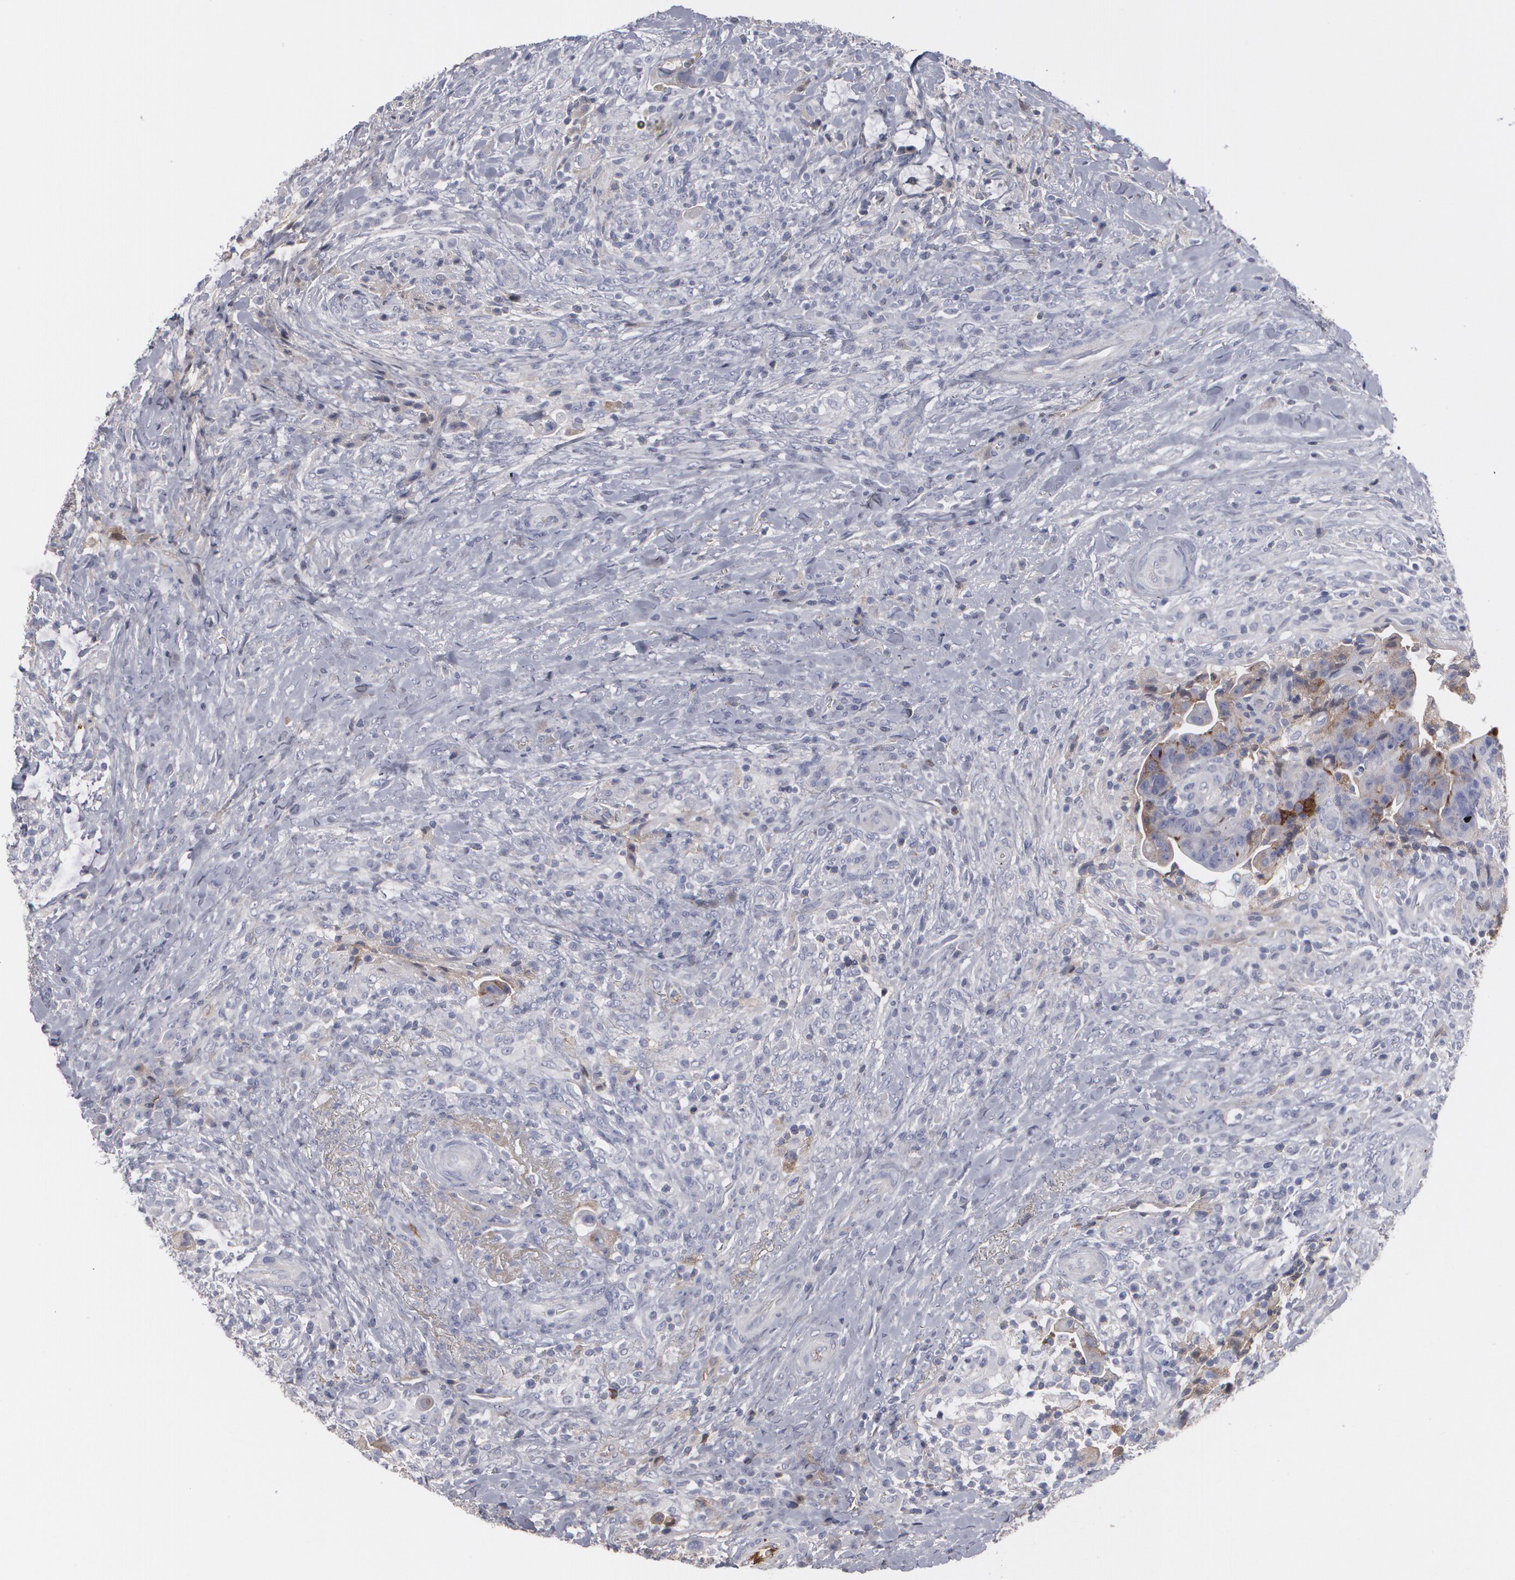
{"staining": {"intensity": "weak", "quantity": "<25%", "location": "cytoplasmic/membranous"}, "tissue": "colorectal cancer", "cell_type": "Tumor cells", "image_type": "cancer", "snomed": [{"axis": "morphology", "description": "Adenocarcinoma, NOS"}, {"axis": "topography", "description": "Rectum"}], "caption": "The immunohistochemistry (IHC) image has no significant expression in tumor cells of adenocarcinoma (colorectal) tissue. (DAB (3,3'-diaminobenzidine) immunohistochemistry with hematoxylin counter stain).", "gene": "LRG1", "patient": {"sex": "female", "age": 71}}